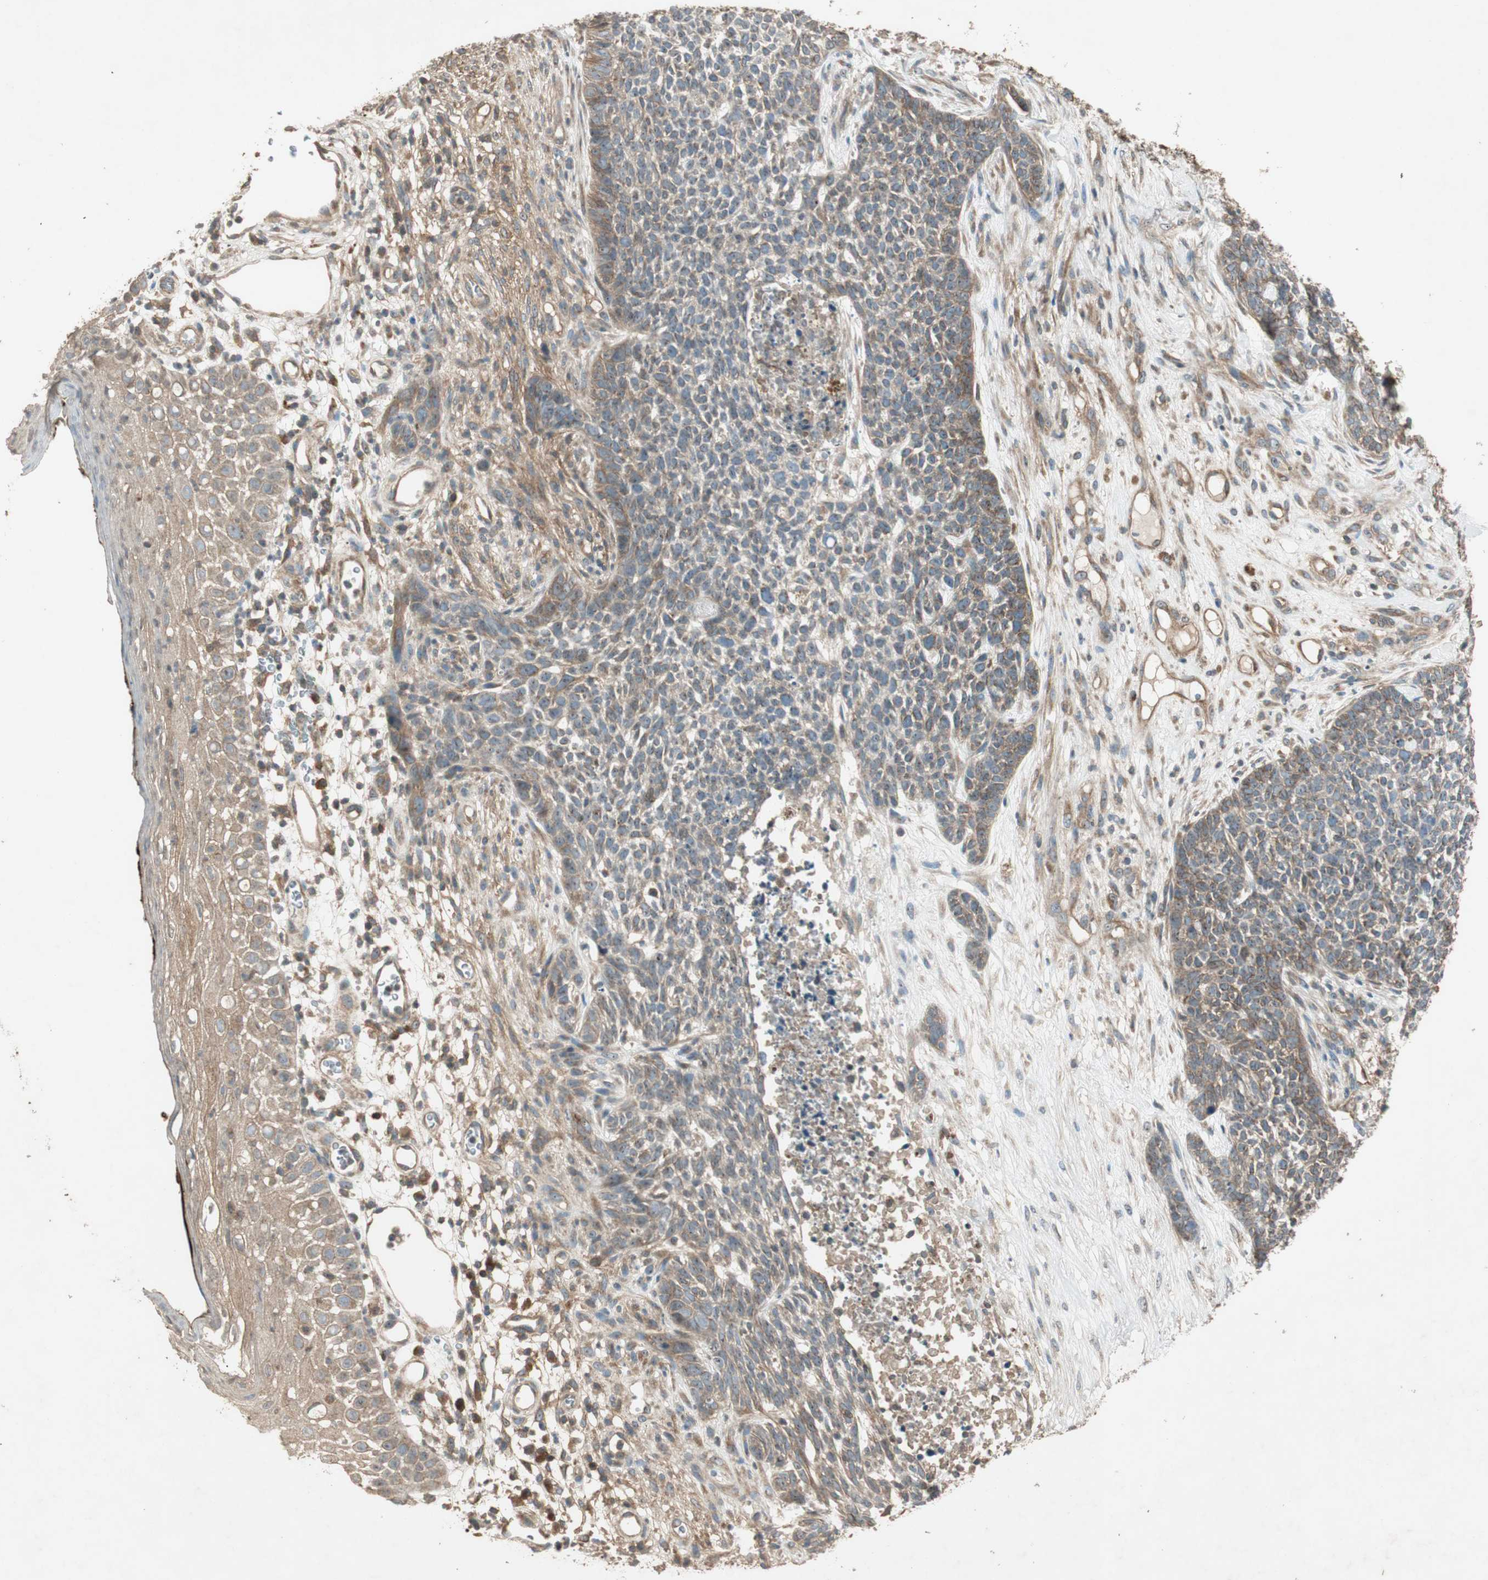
{"staining": {"intensity": "moderate", "quantity": ">75%", "location": "cytoplasmic/membranous"}, "tissue": "skin cancer", "cell_type": "Tumor cells", "image_type": "cancer", "snomed": [{"axis": "morphology", "description": "Basal cell carcinoma"}, {"axis": "topography", "description": "Skin"}], "caption": "Skin cancer (basal cell carcinoma) tissue demonstrates moderate cytoplasmic/membranous expression in approximately >75% of tumor cells", "gene": "BTN3A3", "patient": {"sex": "female", "age": 84}}